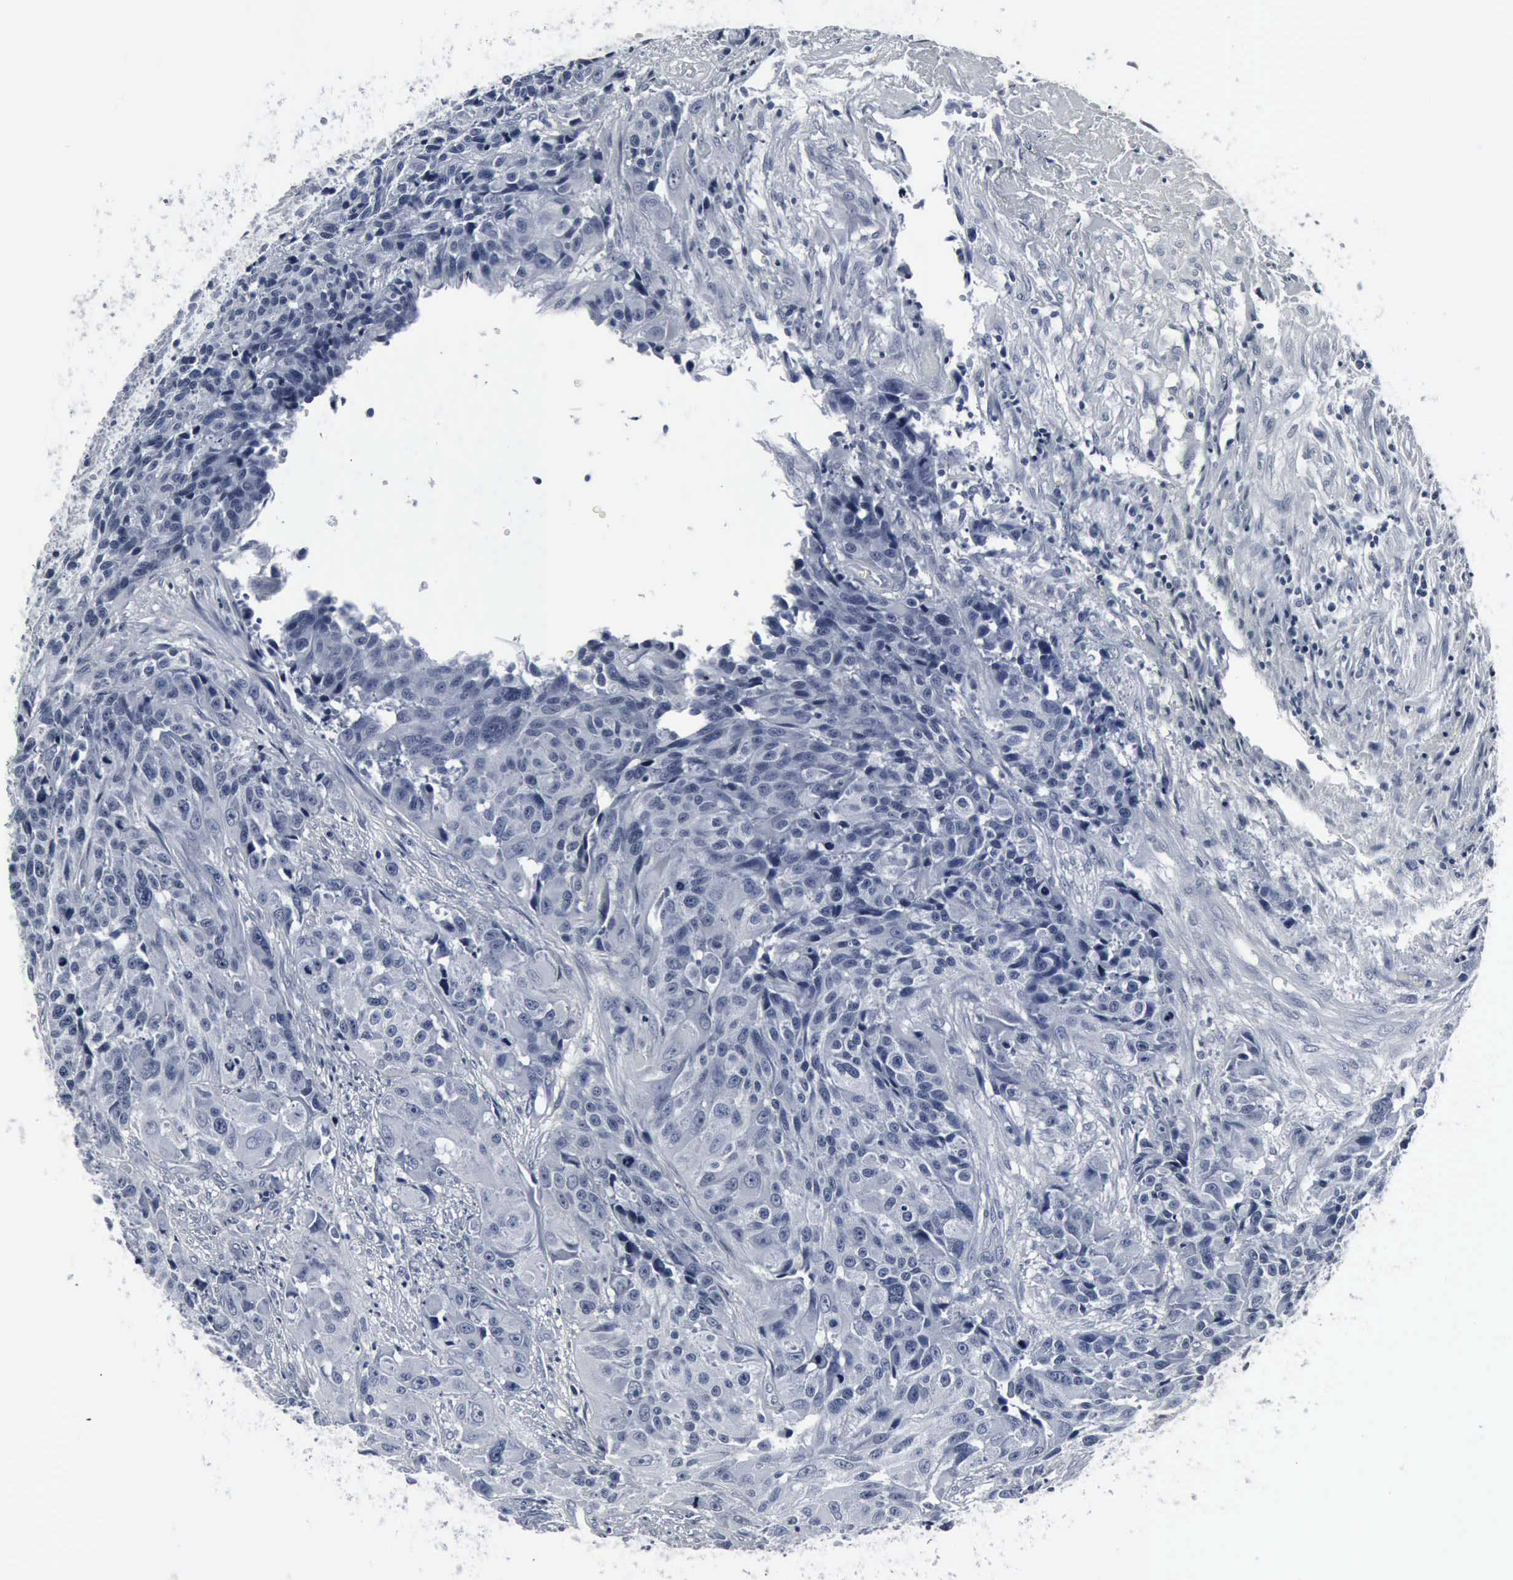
{"staining": {"intensity": "negative", "quantity": "none", "location": "none"}, "tissue": "urothelial cancer", "cell_type": "Tumor cells", "image_type": "cancer", "snomed": [{"axis": "morphology", "description": "Urothelial carcinoma, High grade"}, {"axis": "topography", "description": "Urinary bladder"}], "caption": "This is a photomicrograph of immunohistochemistry (IHC) staining of urothelial cancer, which shows no expression in tumor cells. The staining is performed using DAB (3,3'-diaminobenzidine) brown chromogen with nuclei counter-stained in using hematoxylin.", "gene": "SNAP25", "patient": {"sex": "female", "age": 81}}